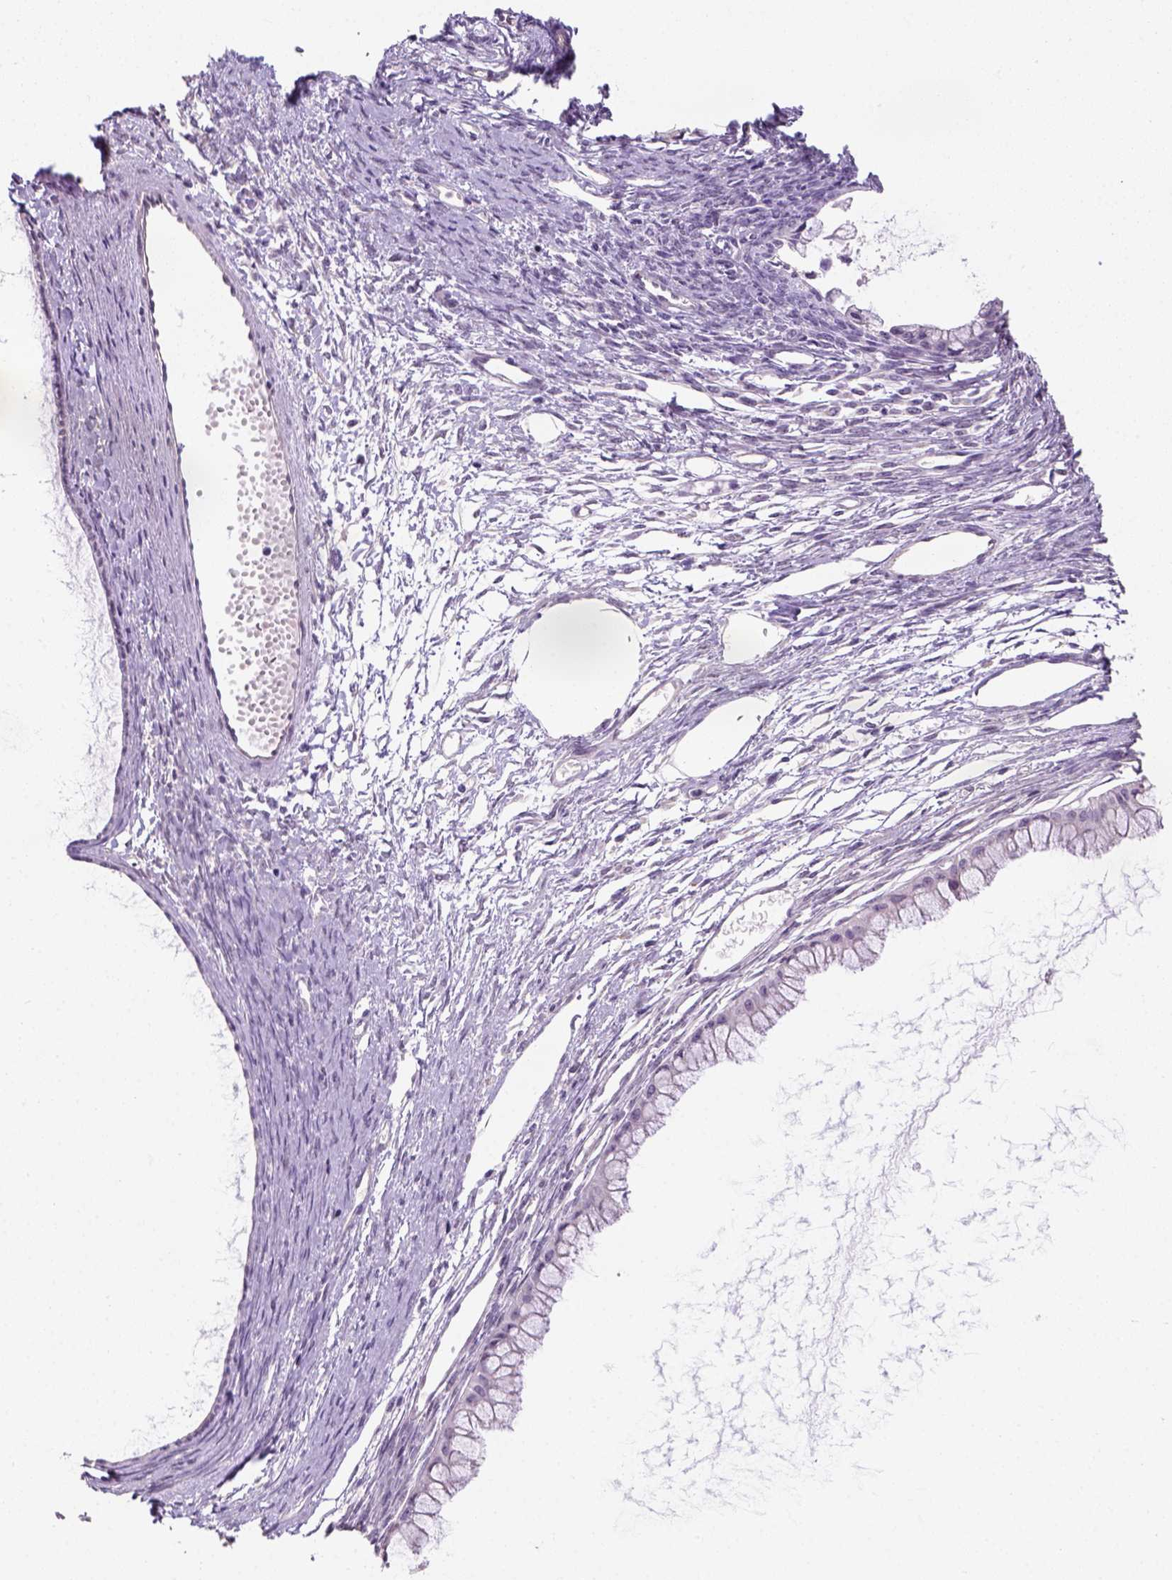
{"staining": {"intensity": "negative", "quantity": "none", "location": "none"}, "tissue": "ovarian cancer", "cell_type": "Tumor cells", "image_type": "cancer", "snomed": [{"axis": "morphology", "description": "Cystadenocarcinoma, mucinous, NOS"}, {"axis": "topography", "description": "Ovary"}], "caption": "Immunohistochemistry (IHC) micrograph of neoplastic tissue: ovarian mucinous cystadenocarcinoma stained with DAB reveals no significant protein expression in tumor cells.", "gene": "DDX50", "patient": {"sex": "female", "age": 41}}